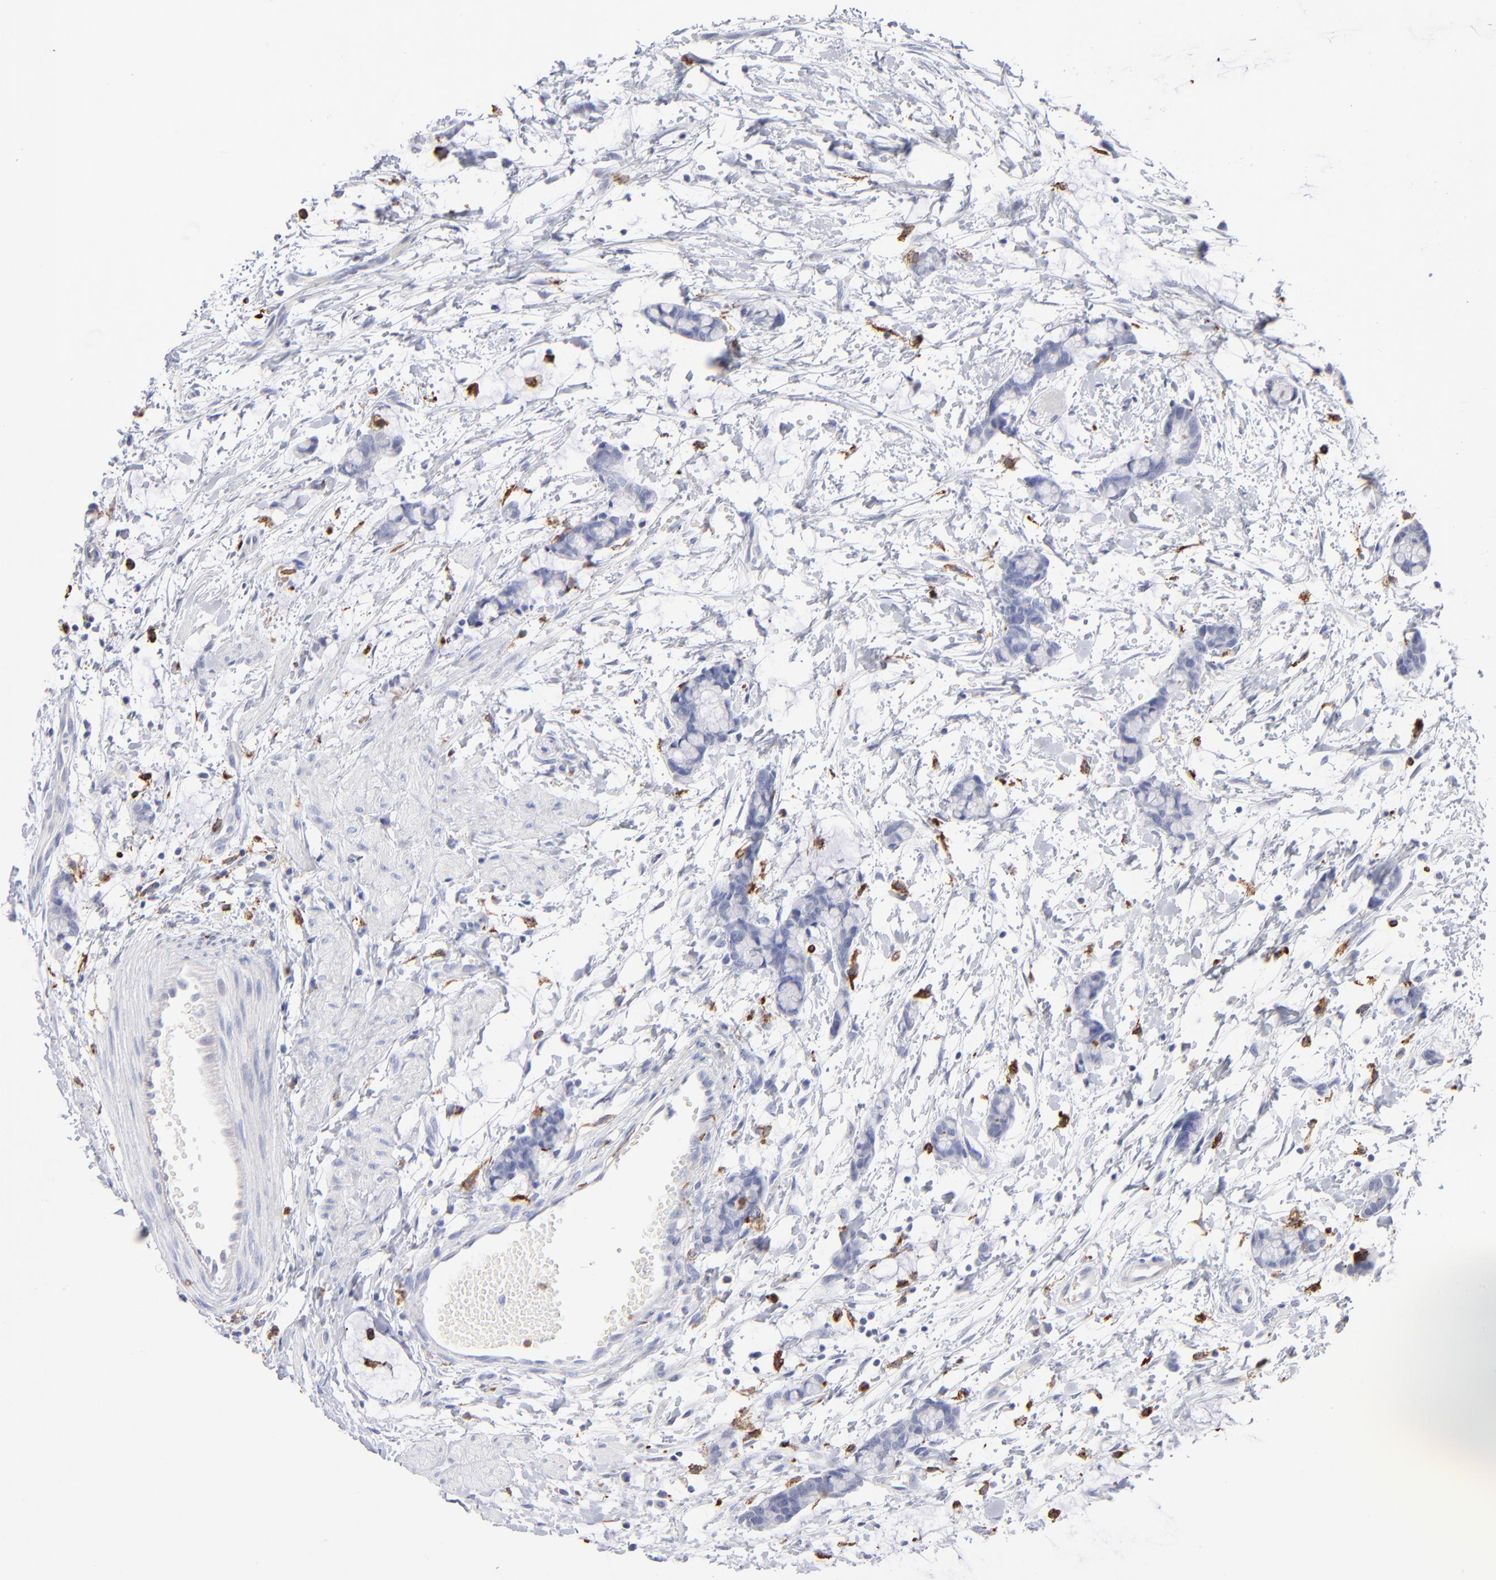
{"staining": {"intensity": "negative", "quantity": "none", "location": "none"}, "tissue": "colorectal cancer", "cell_type": "Tumor cells", "image_type": "cancer", "snomed": [{"axis": "morphology", "description": "Adenocarcinoma, NOS"}, {"axis": "topography", "description": "Colon"}], "caption": "Tumor cells are negative for brown protein staining in colorectal adenocarcinoma. The staining was performed using DAB to visualize the protein expression in brown, while the nuclei were stained in blue with hematoxylin (Magnification: 20x).", "gene": "CD180", "patient": {"sex": "male", "age": 14}}